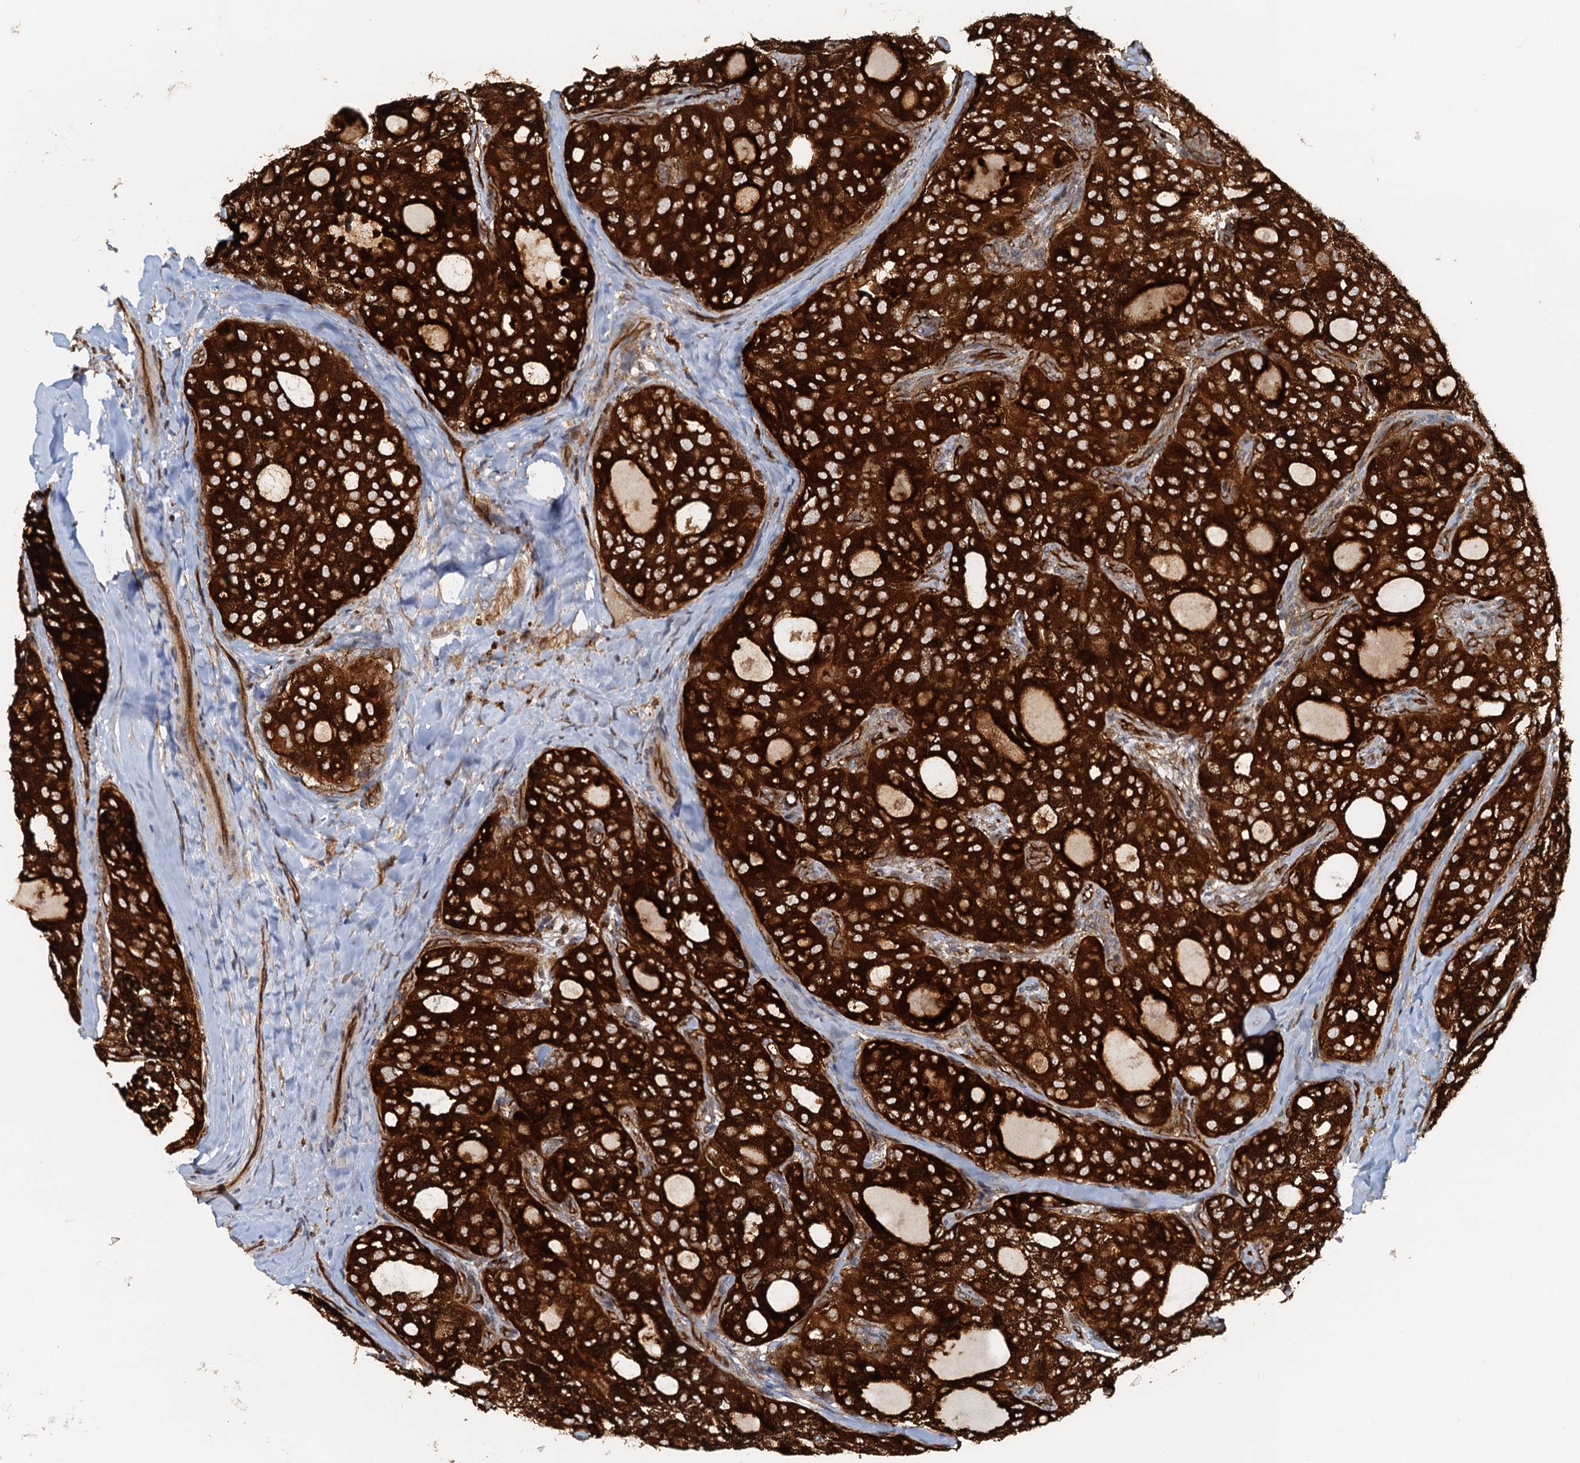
{"staining": {"intensity": "strong", "quantity": ">75%", "location": "cytoplasmic/membranous"}, "tissue": "thyroid cancer", "cell_type": "Tumor cells", "image_type": "cancer", "snomed": [{"axis": "morphology", "description": "Follicular adenoma carcinoma, NOS"}, {"axis": "topography", "description": "Thyroid gland"}], "caption": "Thyroid cancer stained for a protein (brown) exhibits strong cytoplasmic/membranous positive expression in approximately >75% of tumor cells.", "gene": "NIPAL3", "patient": {"sex": "male", "age": 75}}